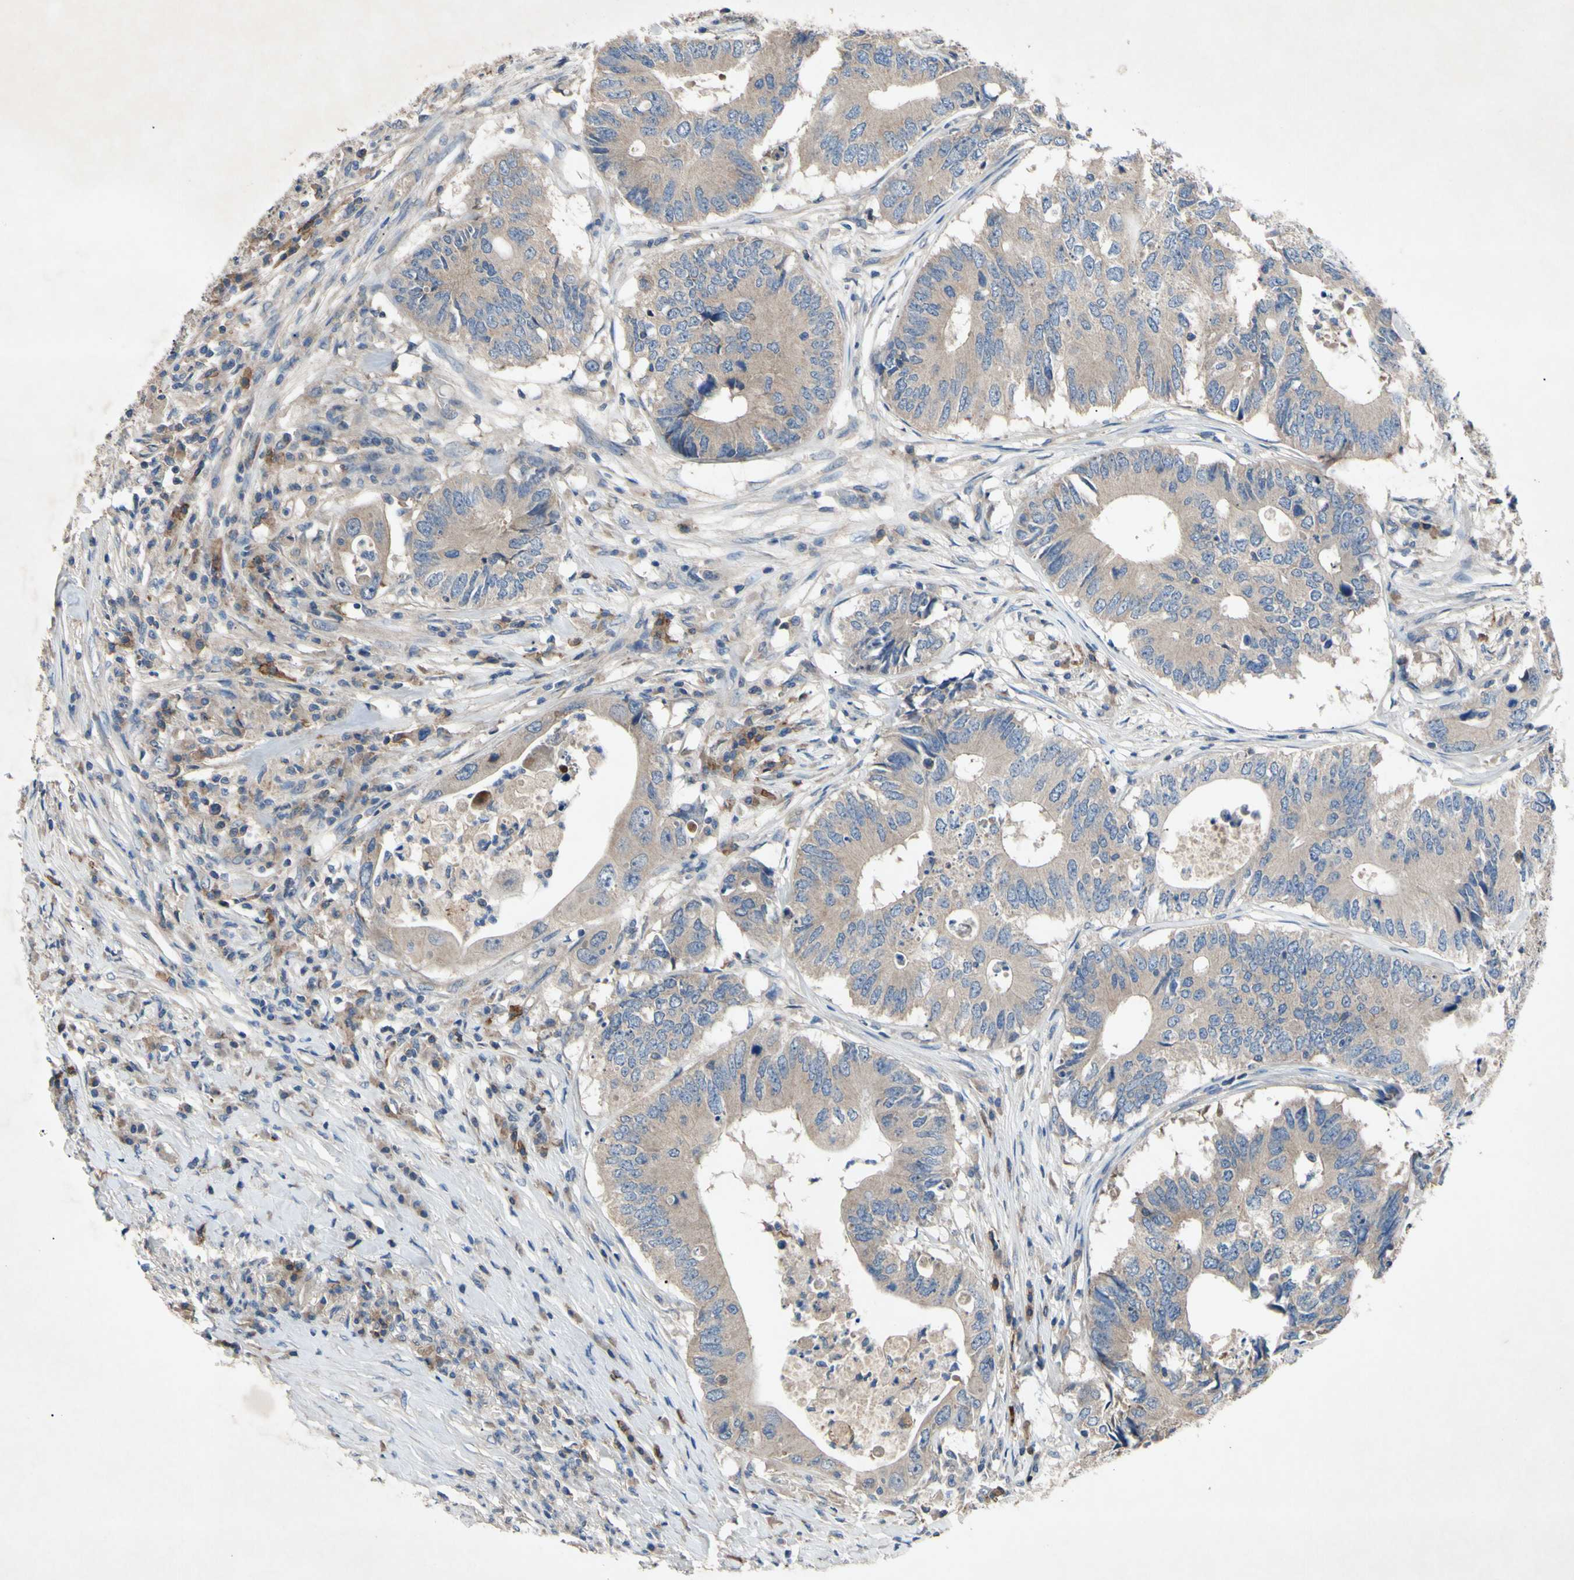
{"staining": {"intensity": "moderate", "quantity": ">75%", "location": "cytoplasmic/membranous"}, "tissue": "colorectal cancer", "cell_type": "Tumor cells", "image_type": "cancer", "snomed": [{"axis": "morphology", "description": "Adenocarcinoma, NOS"}, {"axis": "topography", "description": "Colon"}], "caption": "A photomicrograph of human colorectal adenocarcinoma stained for a protein shows moderate cytoplasmic/membranous brown staining in tumor cells.", "gene": "HILPDA", "patient": {"sex": "male", "age": 71}}